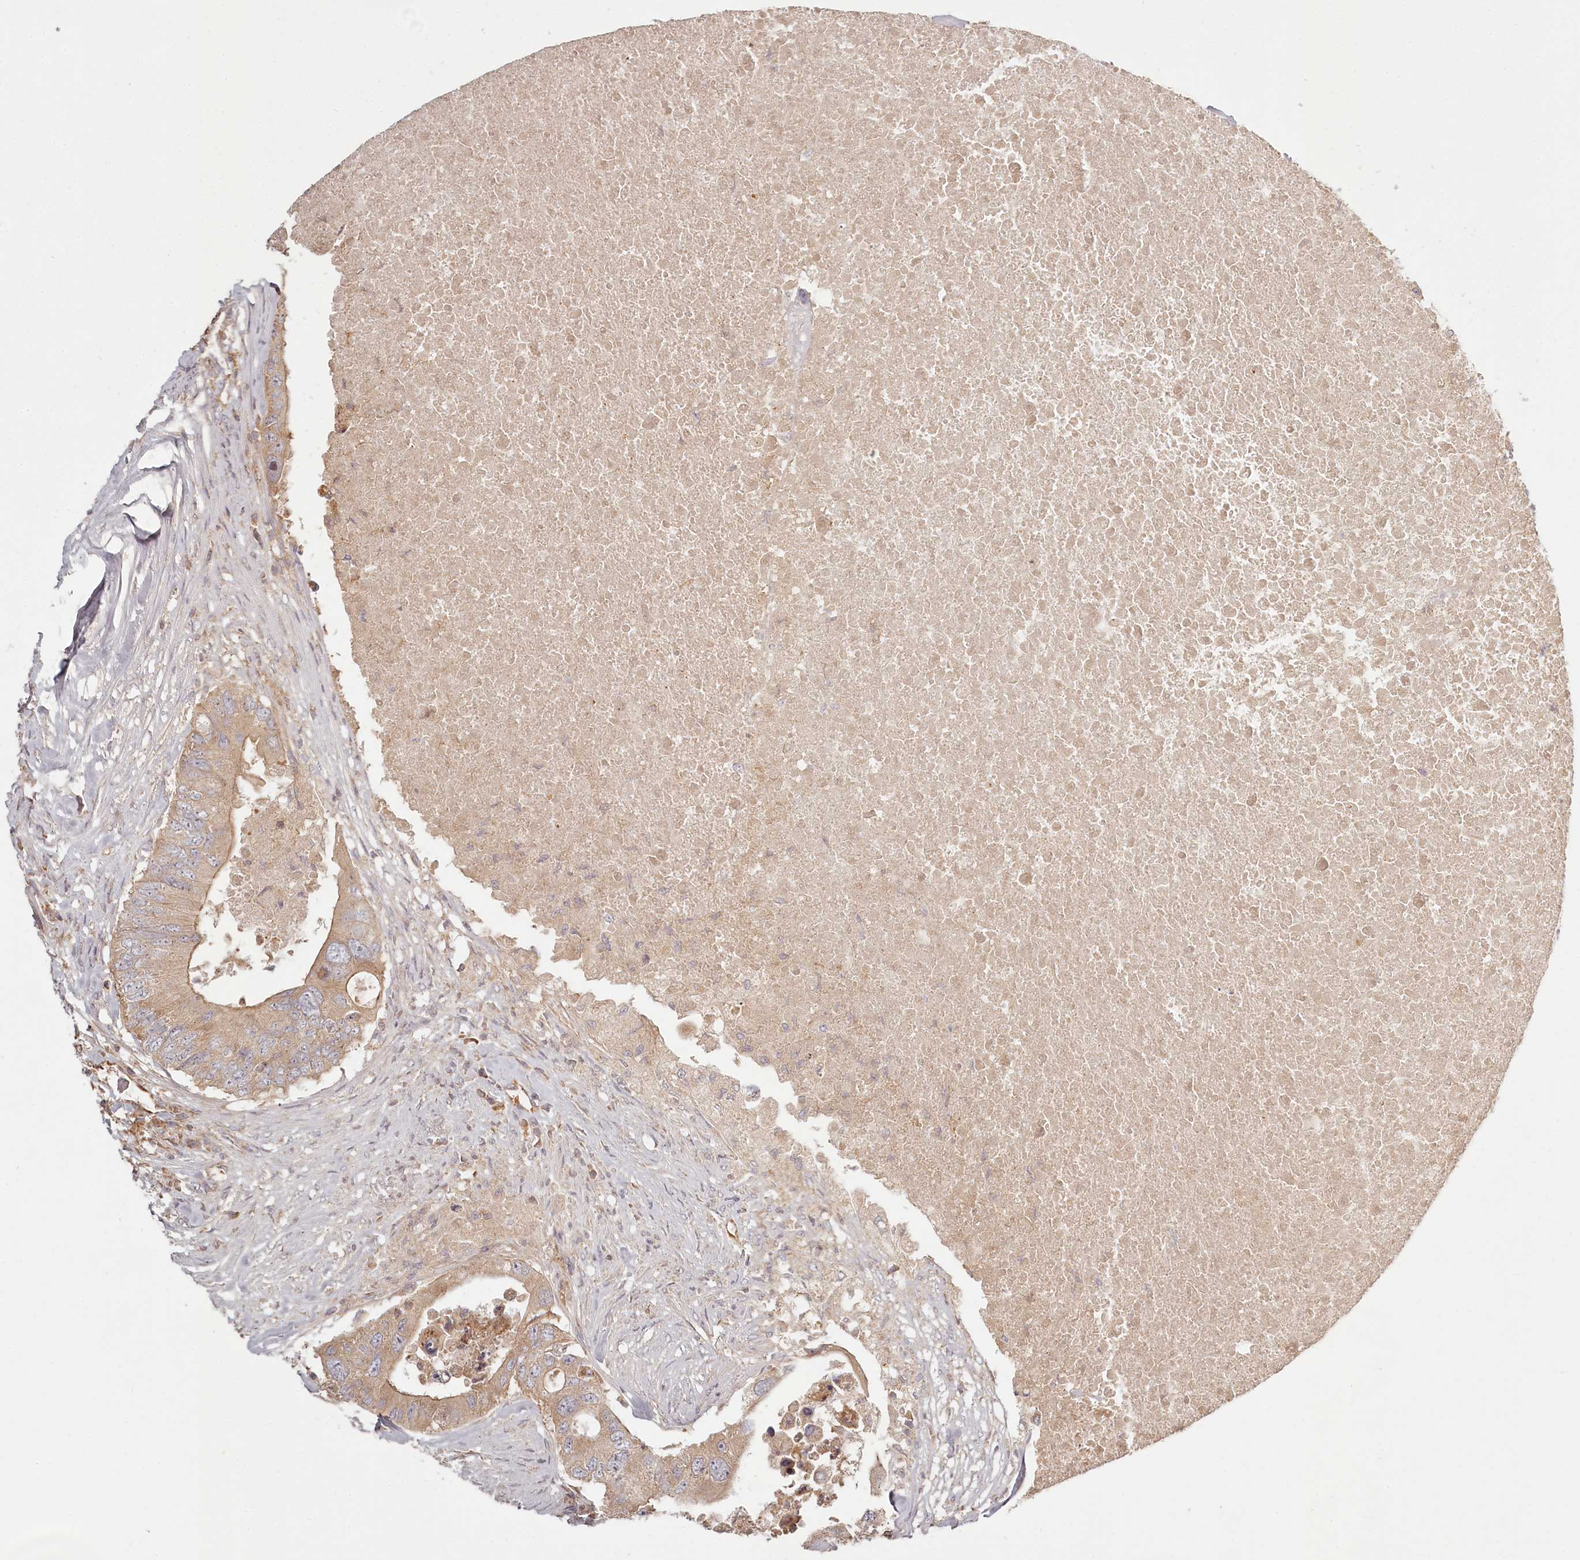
{"staining": {"intensity": "weak", "quantity": ">75%", "location": "cytoplasmic/membranous"}, "tissue": "colorectal cancer", "cell_type": "Tumor cells", "image_type": "cancer", "snomed": [{"axis": "morphology", "description": "Adenocarcinoma, NOS"}, {"axis": "topography", "description": "Colon"}], "caption": "This is a histology image of immunohistochemistry staining of colorectal cancer (adenocarcinoma), which shows weak staining in the cytoplasmic/membranous of tumor cells.", "gene": "TMIE", "patient": {"sex": "male", "age": 71}}